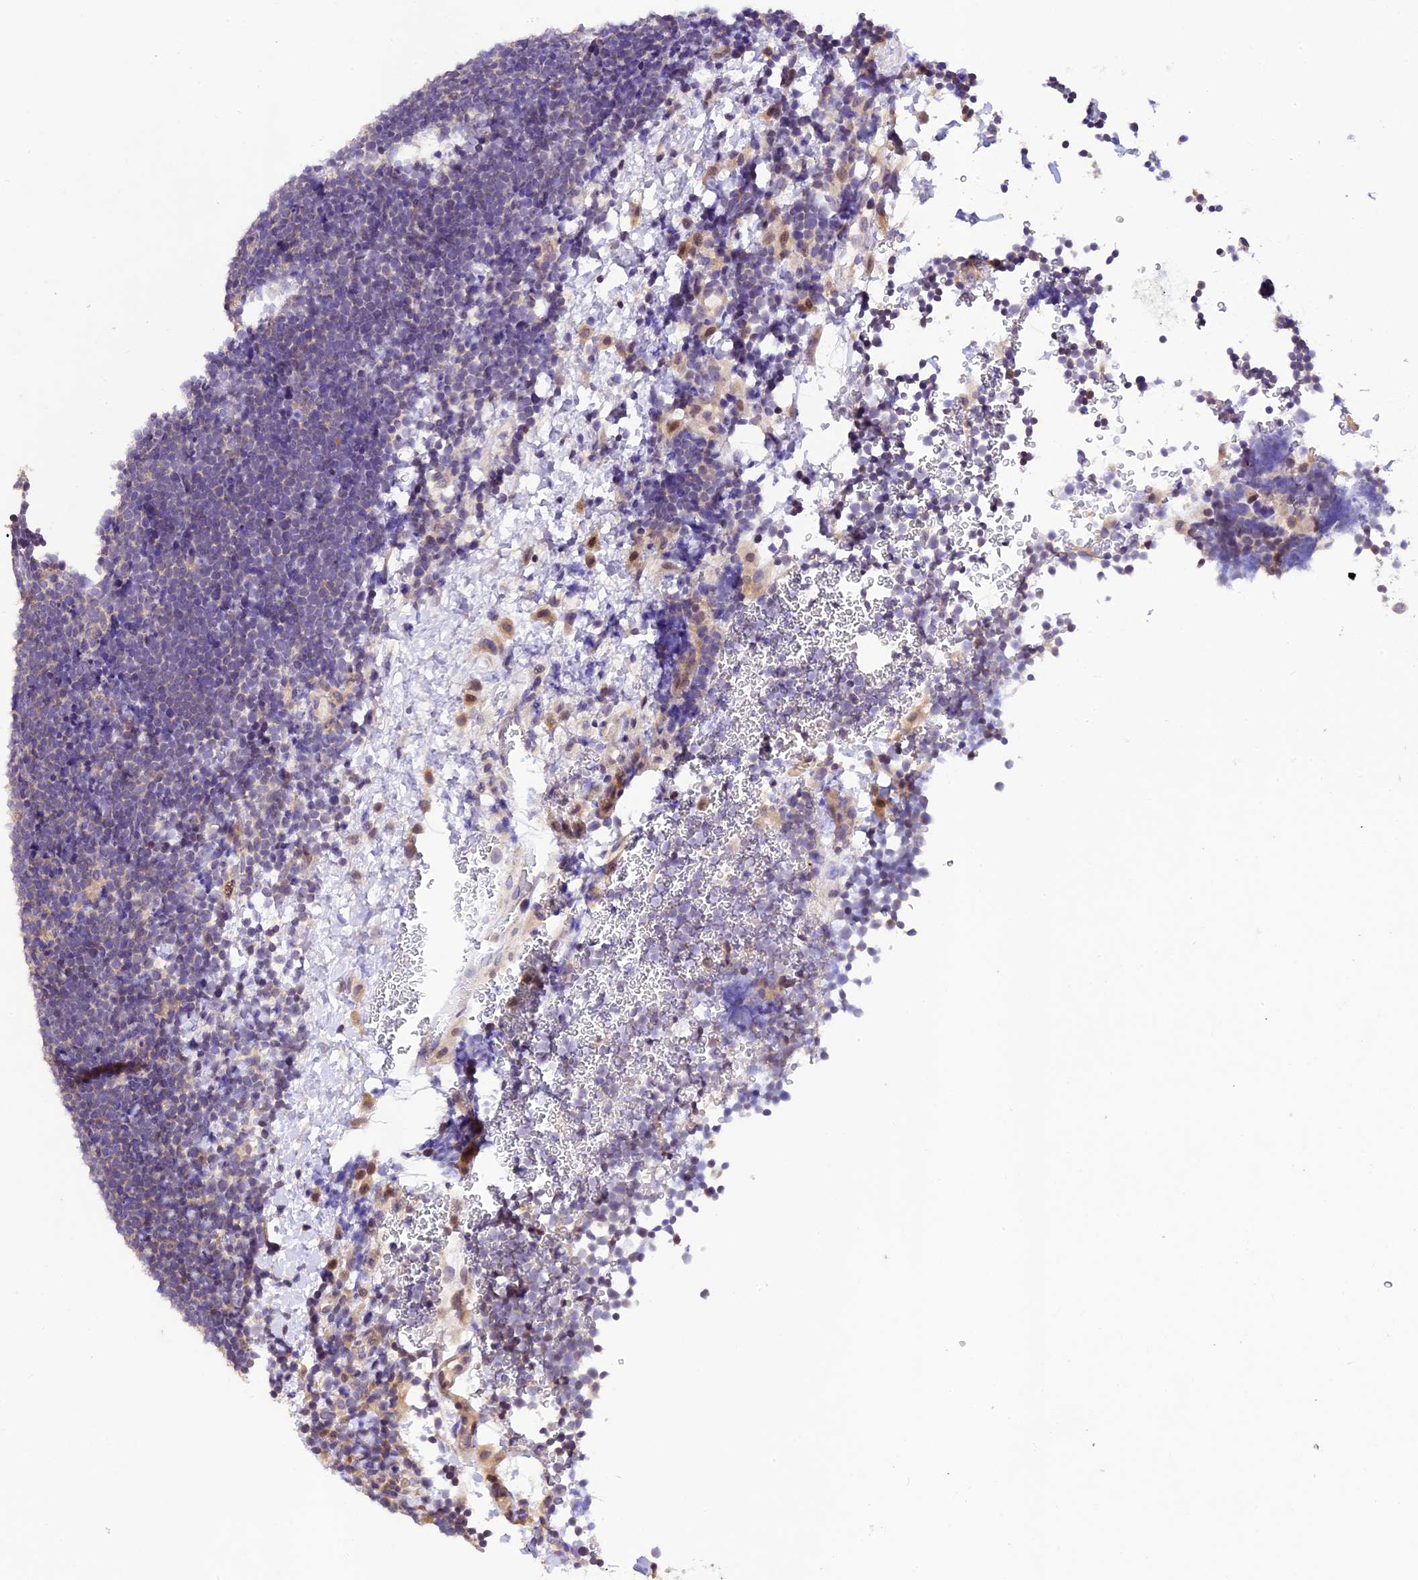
{"staining": {"intensity": "negative", "quantity": "none", "location": "none"}, "tissue": "lymphoma", "cell_type": "Tumor cells", "image_type": "cancer", "snomed": [{"axis": "morphology", "description": "Malignant lymphoma, non-Hodgkin's type, High grade"}, {"axis": "topography", "description": "Lymph node"}], "caption": "Protein analysis of lymphoma demonstrates no significant expression in tumor cells. (Brightfield microscopy of DAB (3,3'-diaminobenzidine) IHC at high magnification).", "gene": "DGKH", "patient": {"sex": "male", "age": 13}}